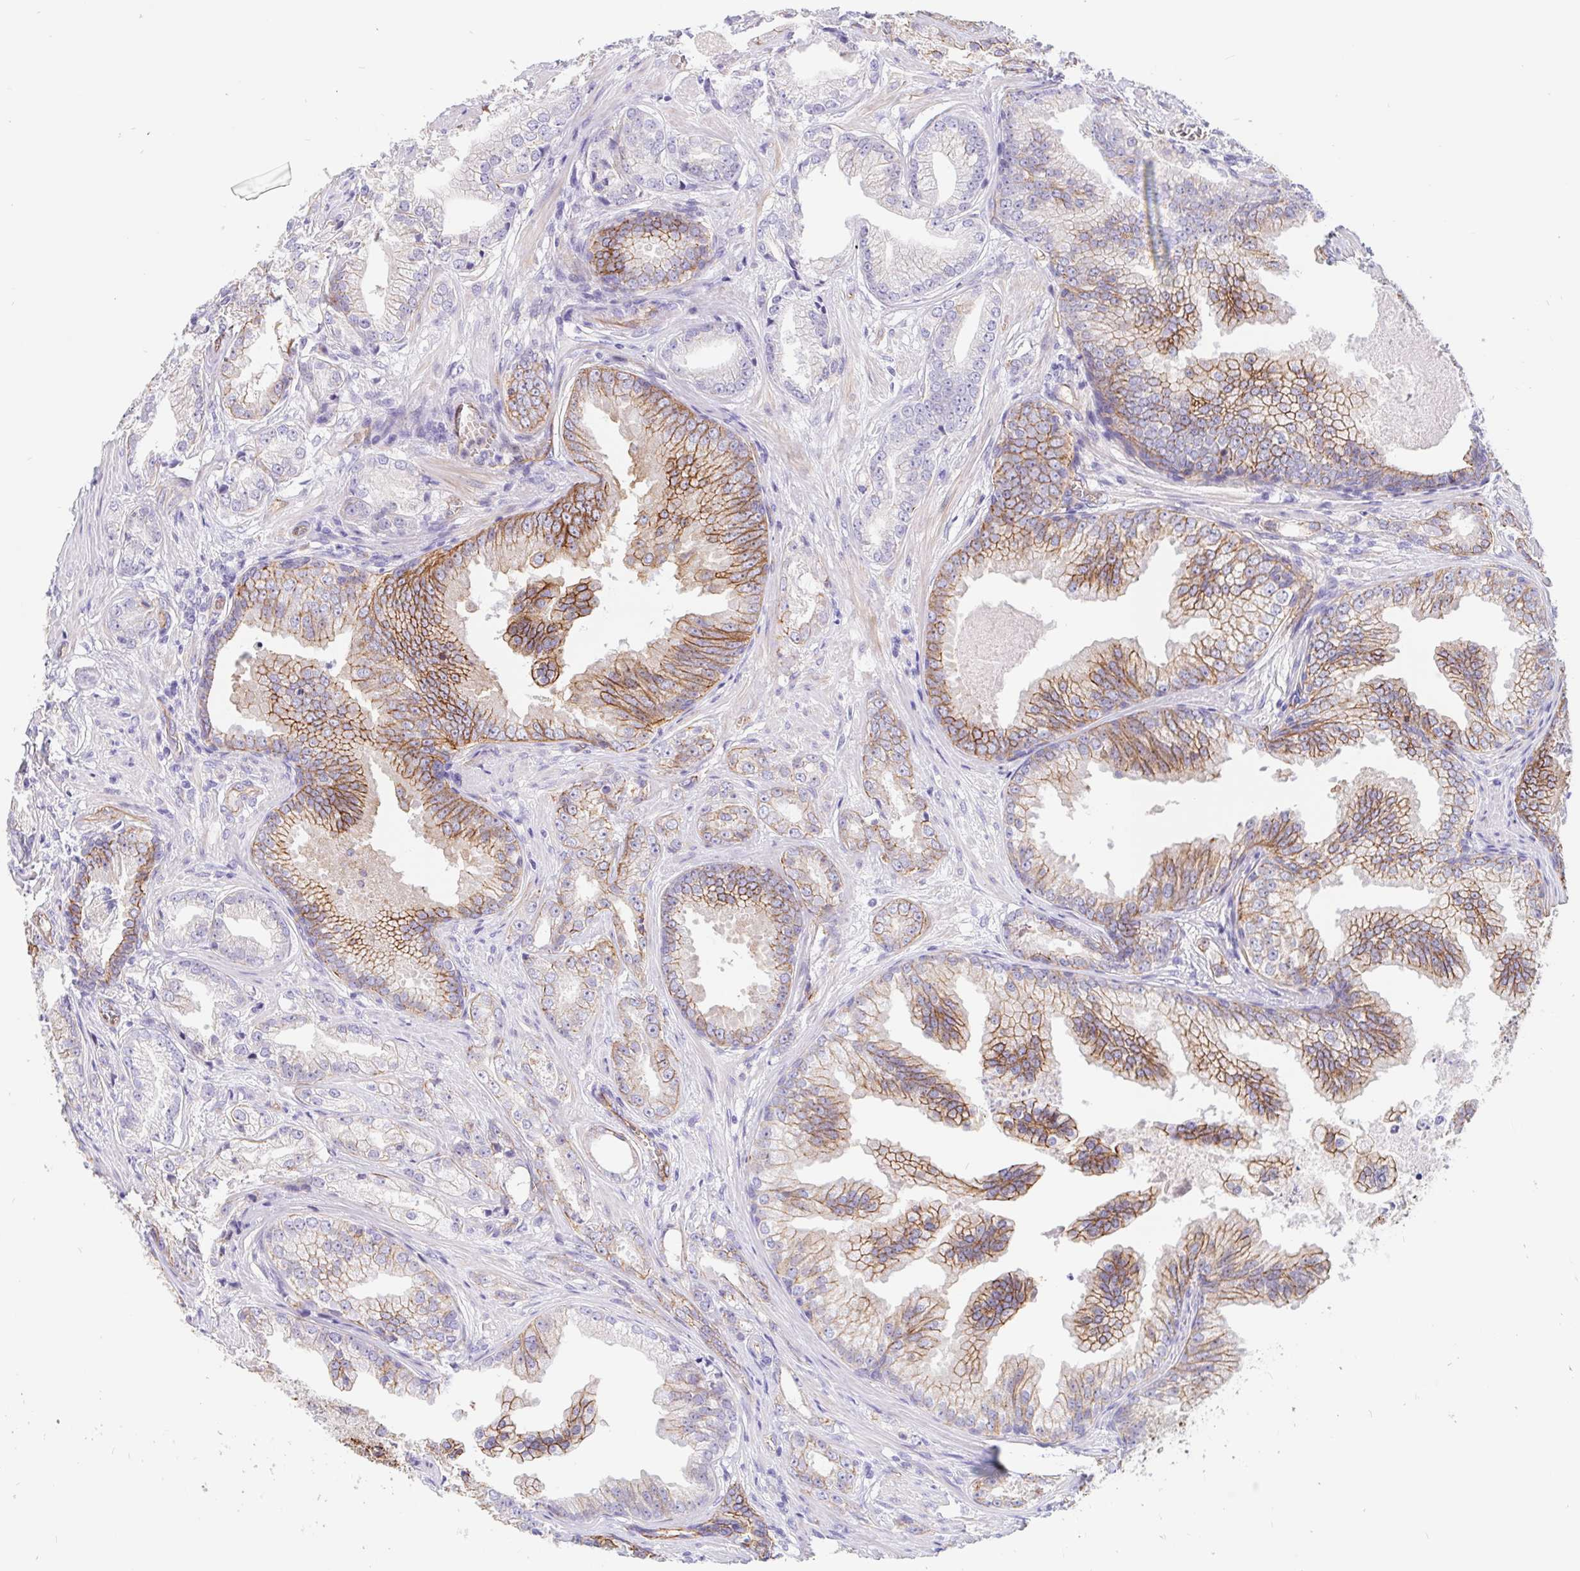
{"staining": {"intensity": "weak", "quantity": "<25%", "location": "cytoplasmic/membranous"}, "tissue": "prostate cancer", "cell_type": "Tumor cells", "image_type": "cancer", "snomed": [{"axis": "morphology", "description": "Adenocarcinoma, Low grade"}, {"axis": "topography", "description": "Prostate"}], "caption": "Immunohistochemical staining of prostate low-grade adenocarcinoma exhibits no significant expression in tumor cells.", "gene": "LIMCH1", "patient": {"sex": "male", "age": 65}}